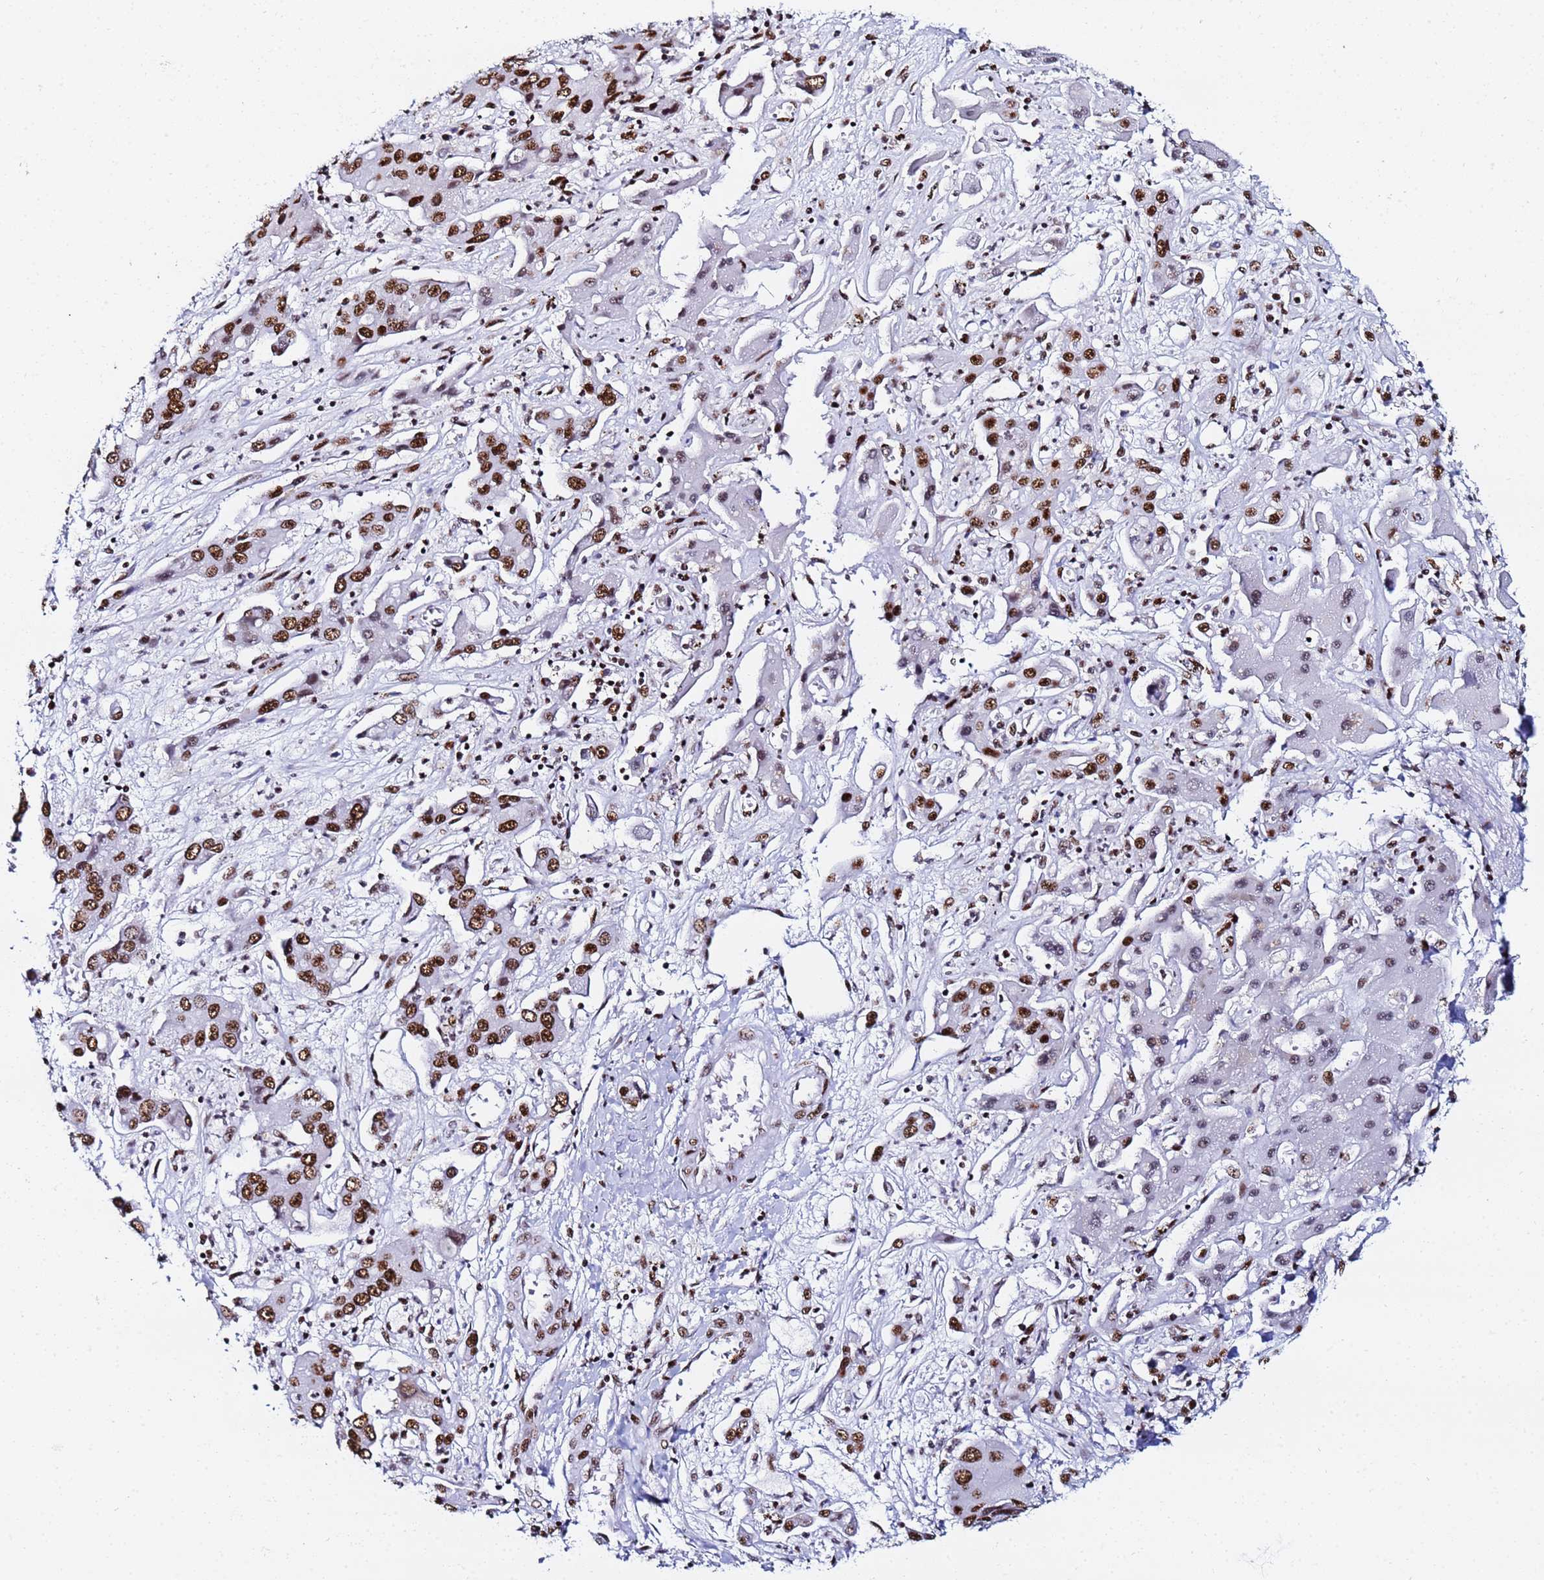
{"staining": {"intensity": "strong", "quantity": ">75%", "location": "nuclear"}, "tissue": "liver cancer", "cell_type": "Tumor cells", "image_type": "cancer", "snomed": [{"axis": "morphology", "description": "Cholangiocarcinoma"}, {"axis": "topography", "description": "Liver"}], "caption": "This is a histology image of immunohistochemistry (IHC) staining of liver cancer (cholangiocarcinoma), which shows strong staining in the nuclear of tumor cells.", "gene": "SNRPA1", "patient": {"sex": "male", "age": 67}}